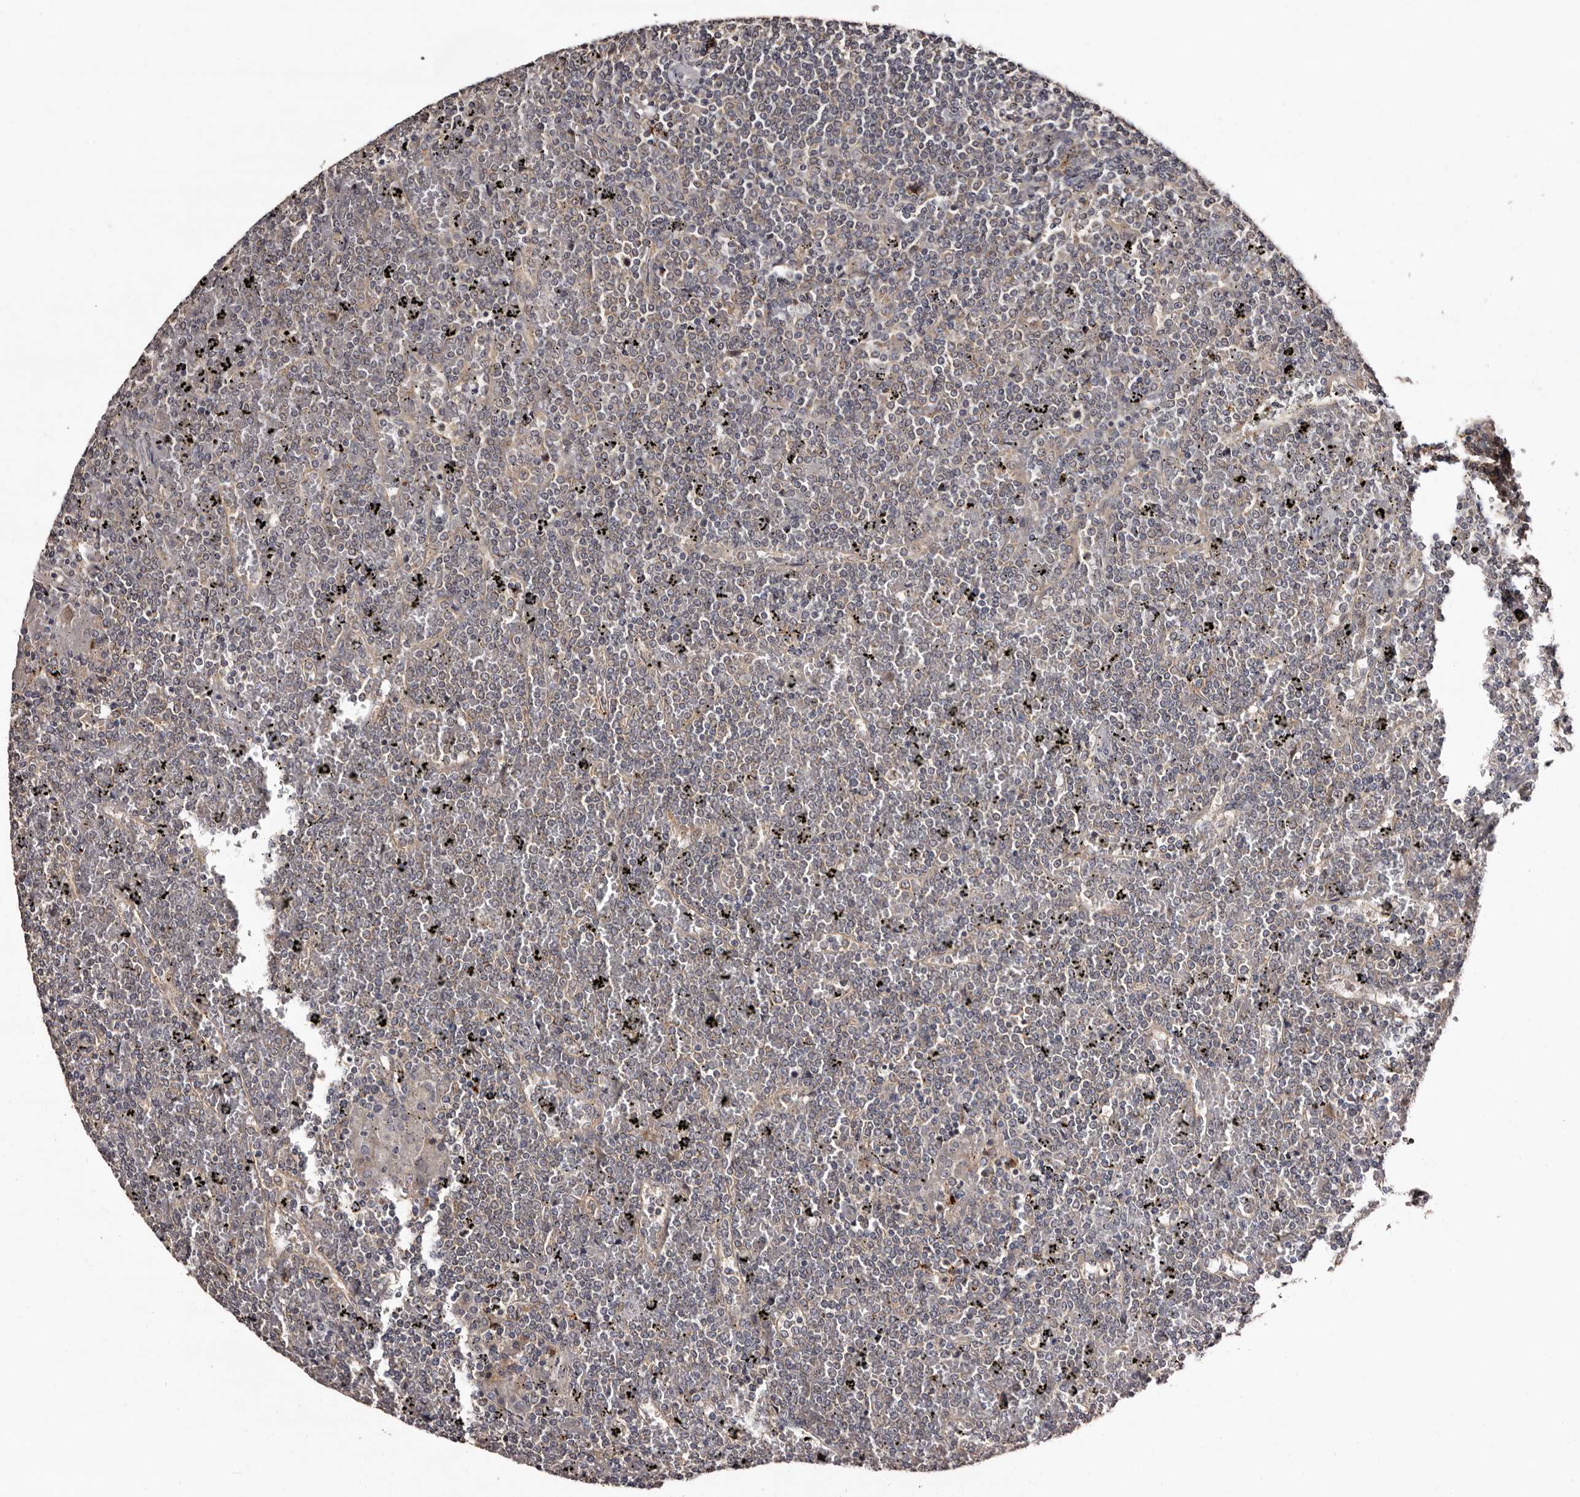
{"staining": {"intensity": "negative", "quantity": "none", "location": "none"}, "tissue": "lymphoma", "cell_type": "Tumor cells", "image_type": "cancer", "snomed": [{"axis": "morphology", "description": "Malignant lymphoma, non-Hodgkin's type, Low grade"}, {"axis": "topography", "description": "Spleen"}], "caption": "A high-resolution photomicrograph shows immunohistochemistry (IHC) staining of lymphoma, which shows no significant expression in tumor cells.", "gene": "FAM91A1", "patient": {"sex": "female", "age": 19}}